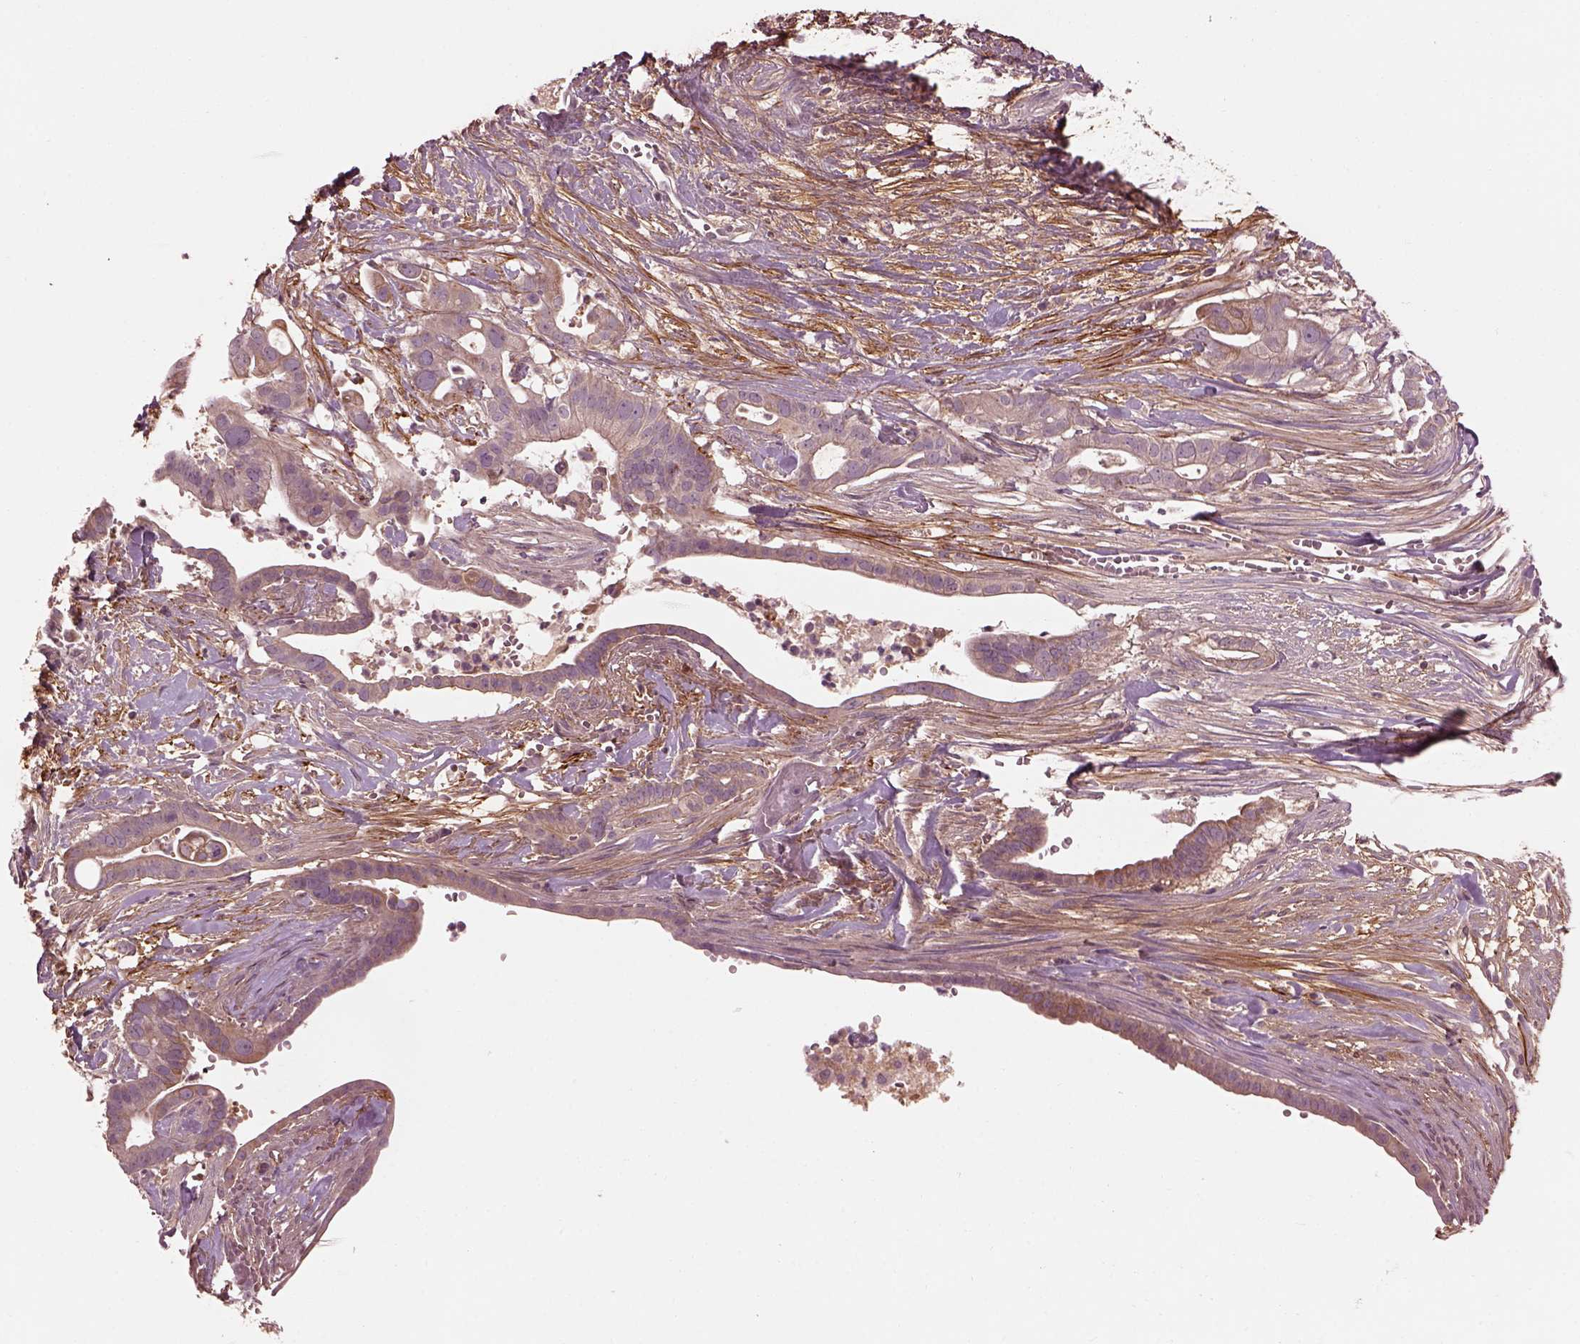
{"staining": {"intensity": "negative", "quantity": "none", "location": "none"}, "tissue": "pancreatic cancer", "cell_type": "Tumor cells", "image_type": "cancer", "snomed": [{"axis": "morphology", "description": "Adenocarcinoma, NOS"}, {"axis": "topography", "description": "Pancreas"}], "caption": "This is an immunohistochemistry (IHC) image of pancreatic adenocarcinoma. There is no positivity in tumor cells.", "gene": "EFEMP1", "patient": {"sex": "male", "age": 61}}